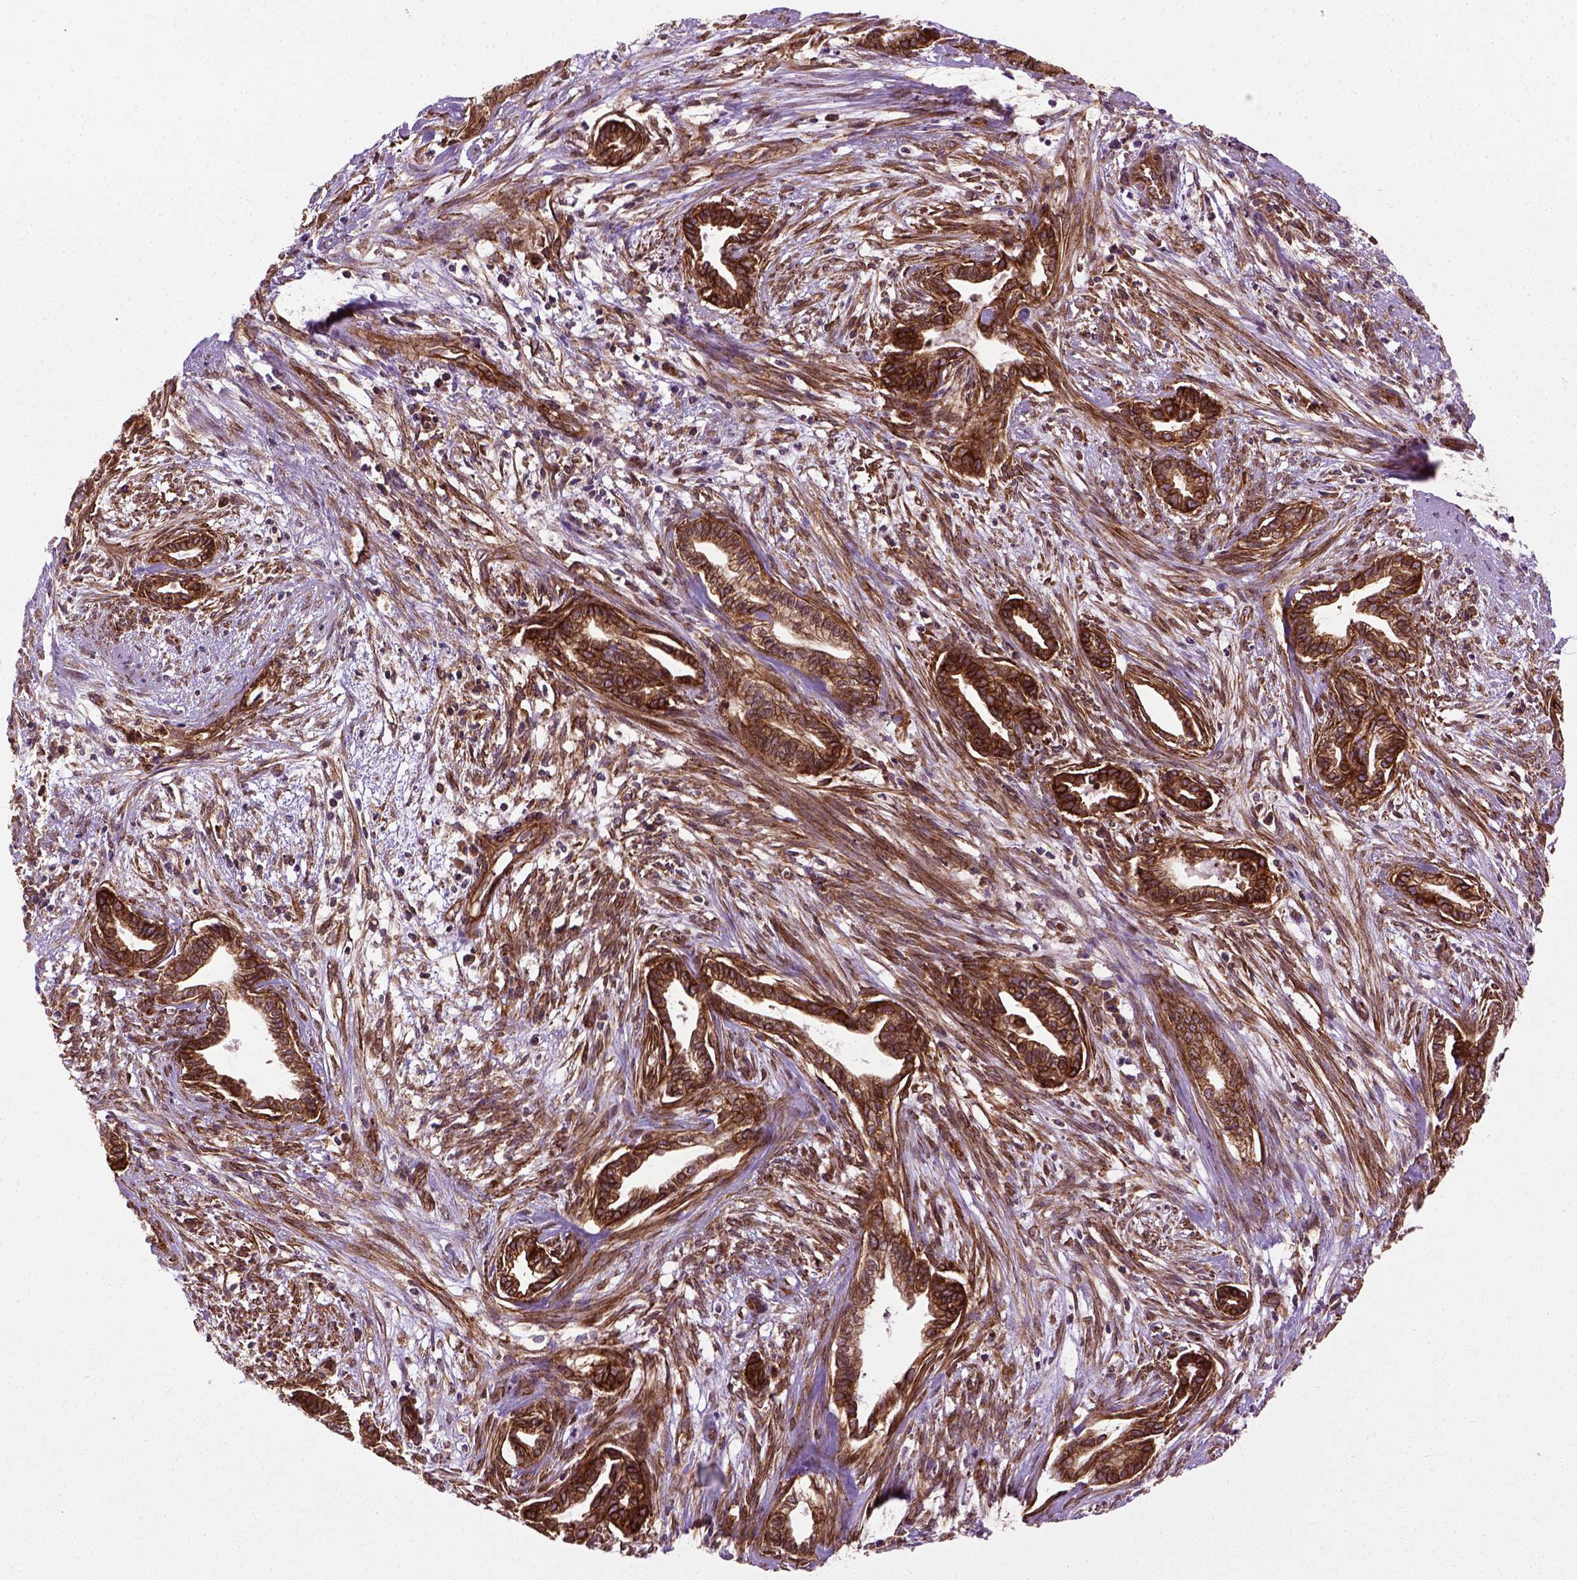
{"staining": {"intensity": "strong", "quantity": ">75%", "location": "cytoplasmic/membranous"}, "tissue": "cervical cancer", "cell_type": "Tumor cells", "image_type": "cancer", "snomed": [{"axis": "morphology", "description": "Adenocarcinoma, NOS"}, {"axis": "topography", "description": "Cervix"}], "caption": "Immunohistochemistry histopathology image of human cervical cancer stained for a protein (brown), which shows high levels of strong cytoplasmic/membranous expression in about >75% of tumor cells.", "gene": "CAPRIN1", "patient": {"sex": "female", "age": 62}}